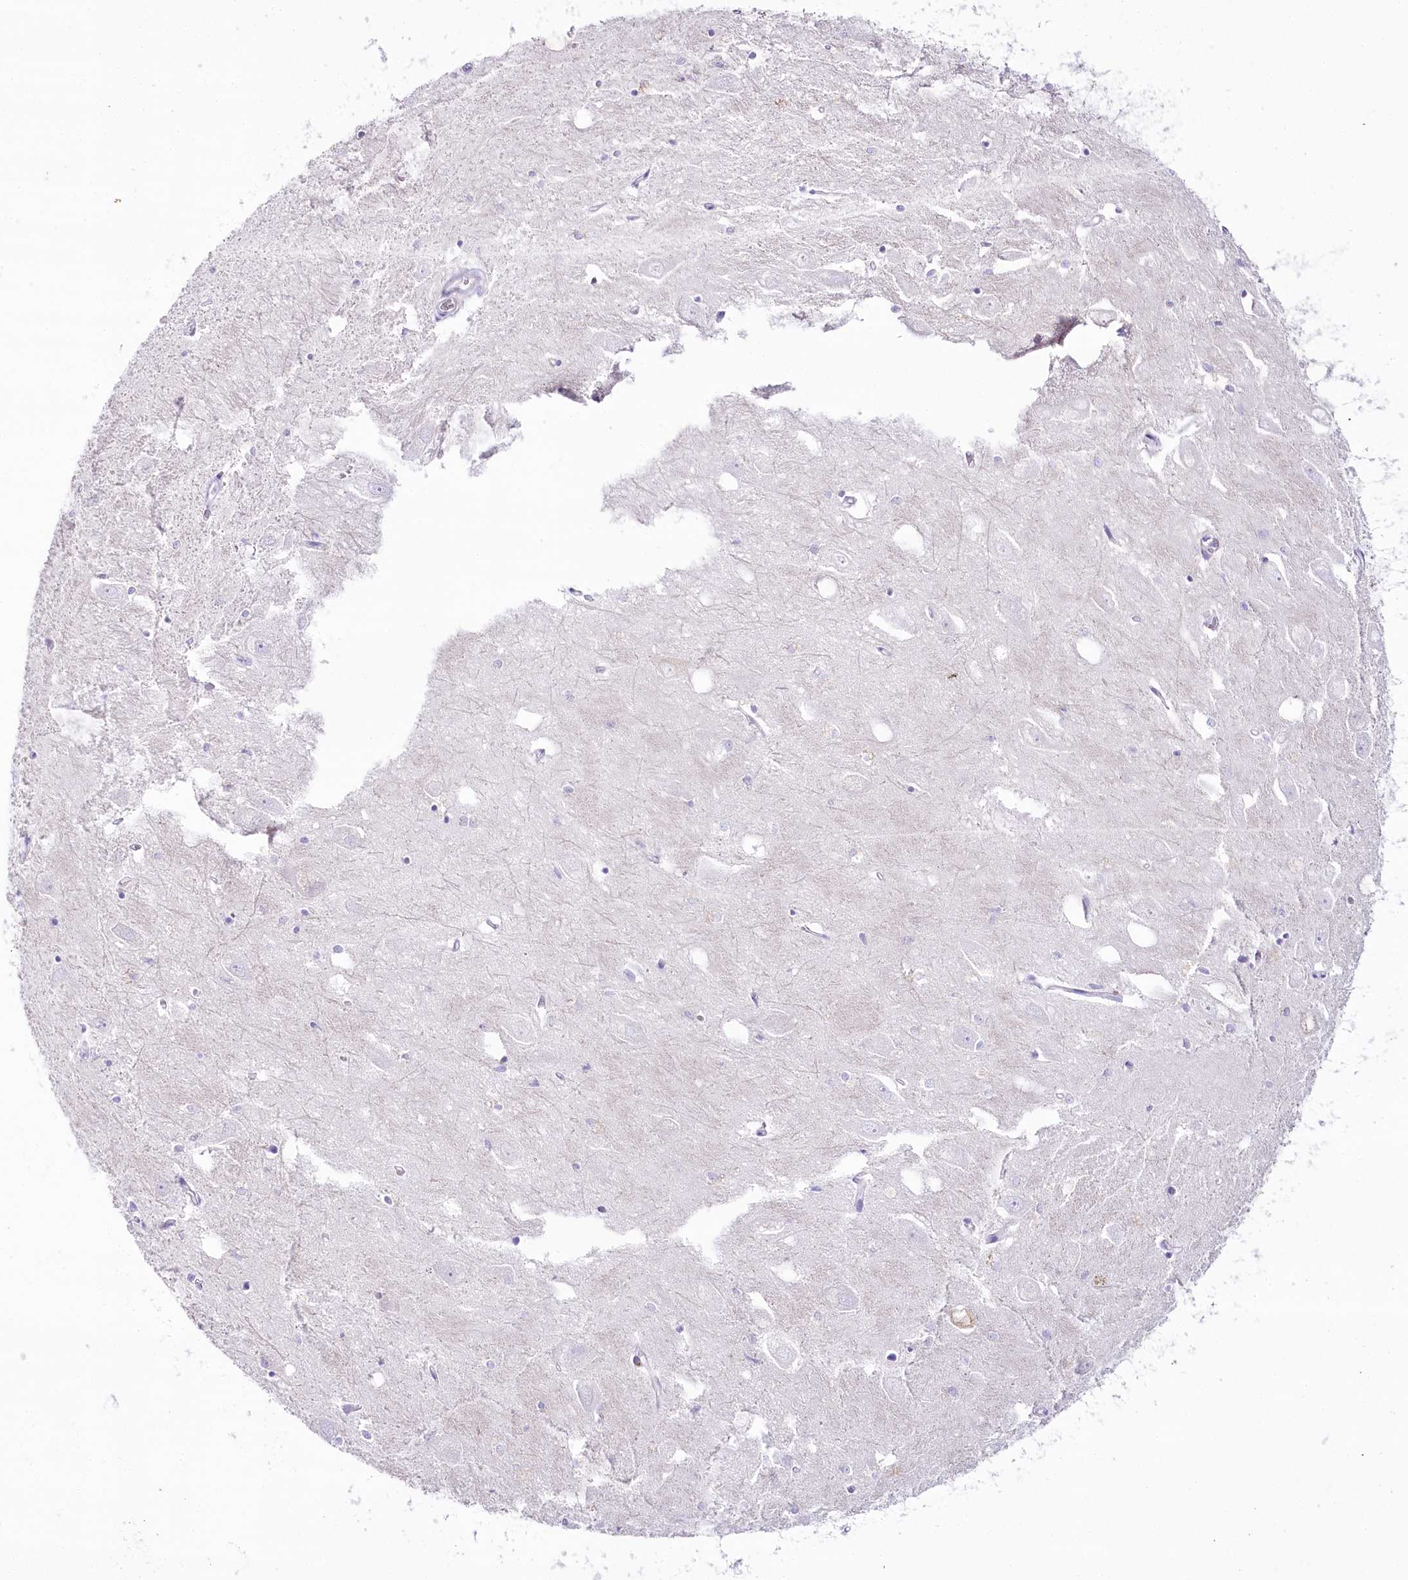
{"staining": {"intensity": "negative", "quantity": "none", "location": "none"}, "tissue": "hippocampus", "cell_type": "Glial cells", "image_type": "normal", "snomed": [{"axis": "morphology", "description": "Normal tissue, NOS"}, {"axis": "topography", "description": "Hippocampus"}], "caption": "Hippocampus stained for a protein using immunohistochemistry (IHC) exhibits no positivity glial cells.", "gene": "MYOZ1", "patient": {"sex": "female", "age": 64}}